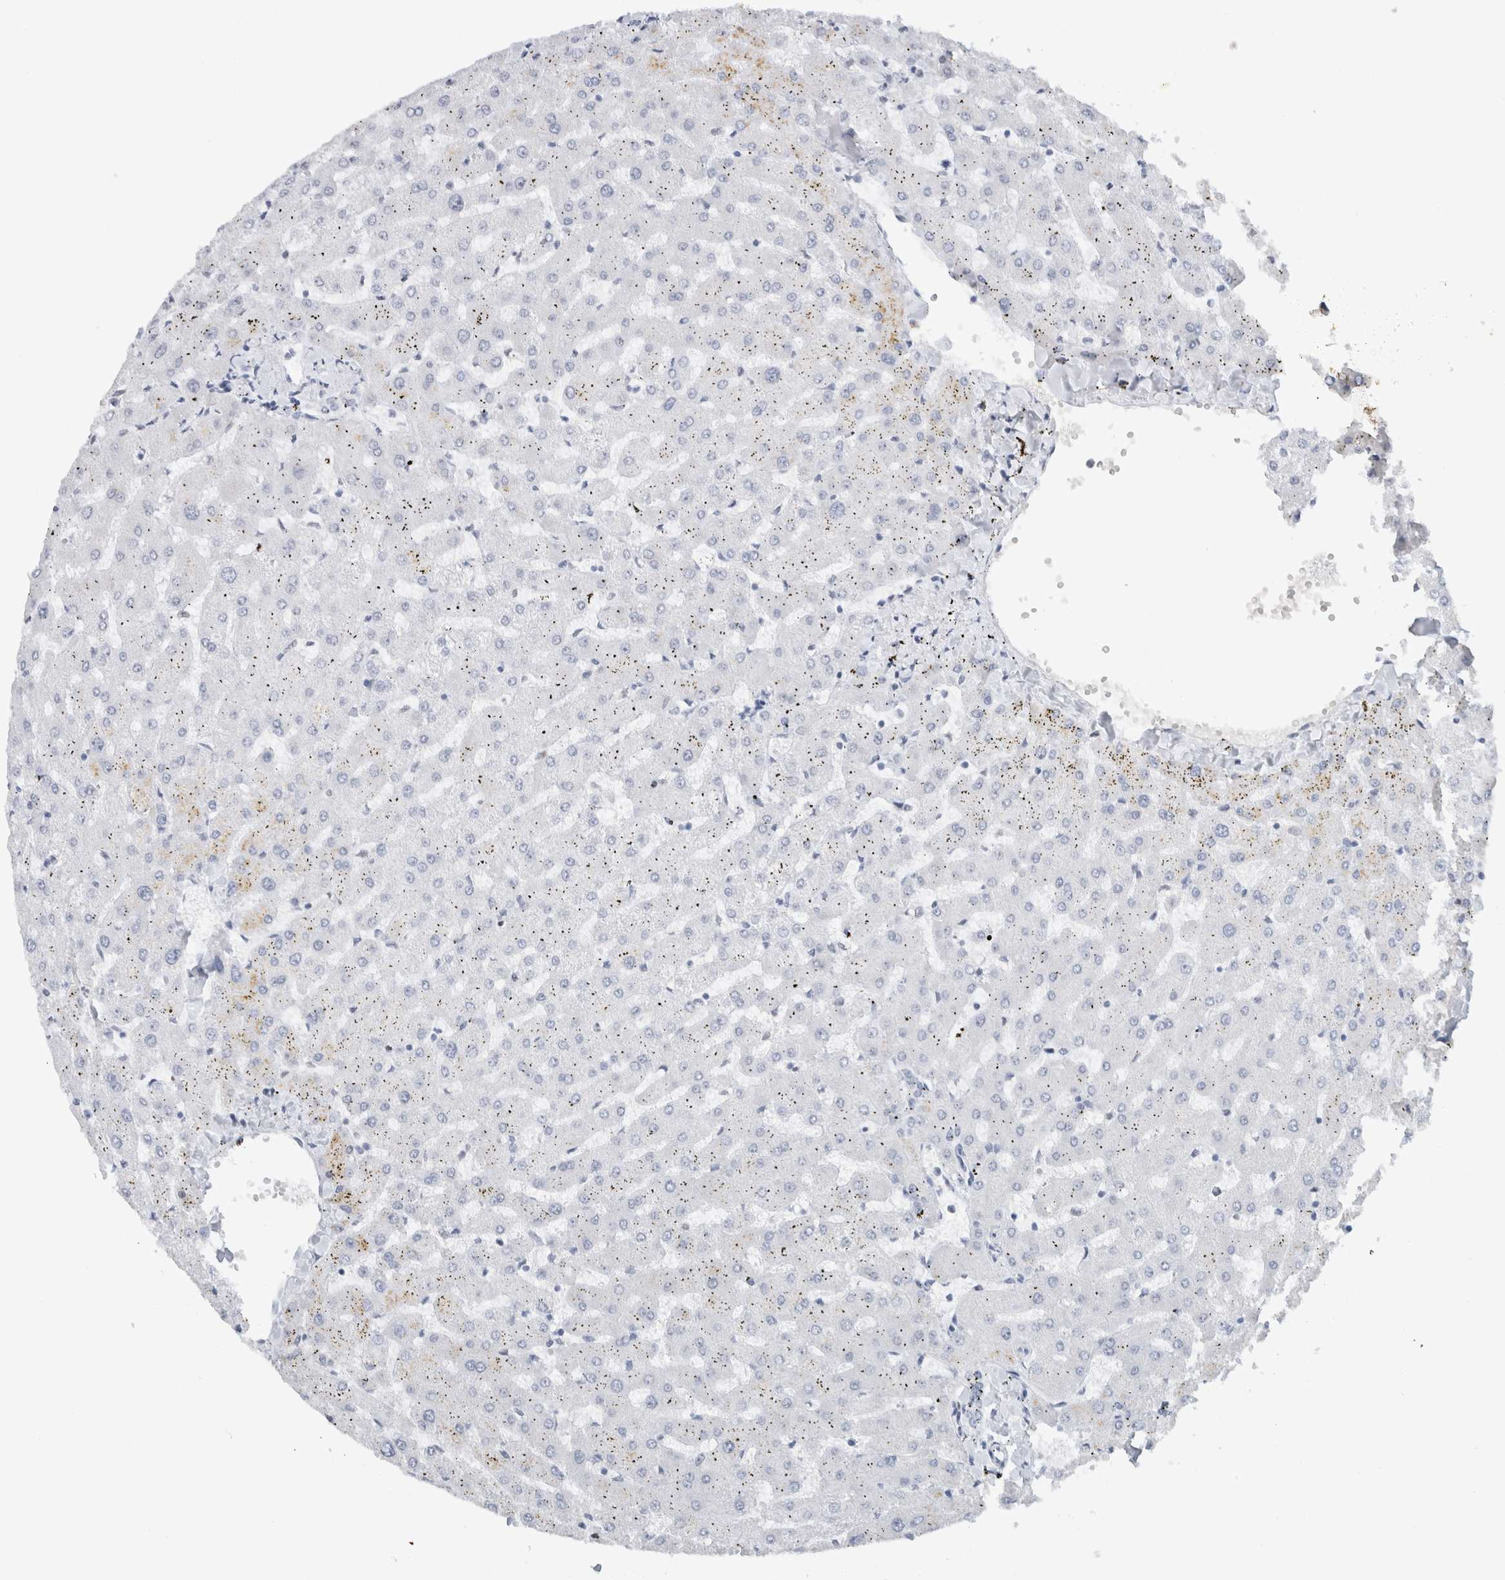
{"staining": {"intensity": "negative", "quantity": "none", "location": "none"}, "tissue": "liver", "cell_type": "Cholangiocytes", "image_type": "normal", "snomed": [{"axis": "morphology", "description": "Normal tissue, NOS"}, {"axis": "topography", "description": "Liver"}], "caption": "Unremarkable liver was stained to show a protein in brown. There is no significant expression in cholangiocytes. Brightfield microscopy of immunohistochemistry stained with DAB (3,3'-diaminobenzidine) (brown) and hematoxylin (blue), captured at high magnification.", "gene": "COPS7A", "patient": {"sex": "female", "age": 63}}